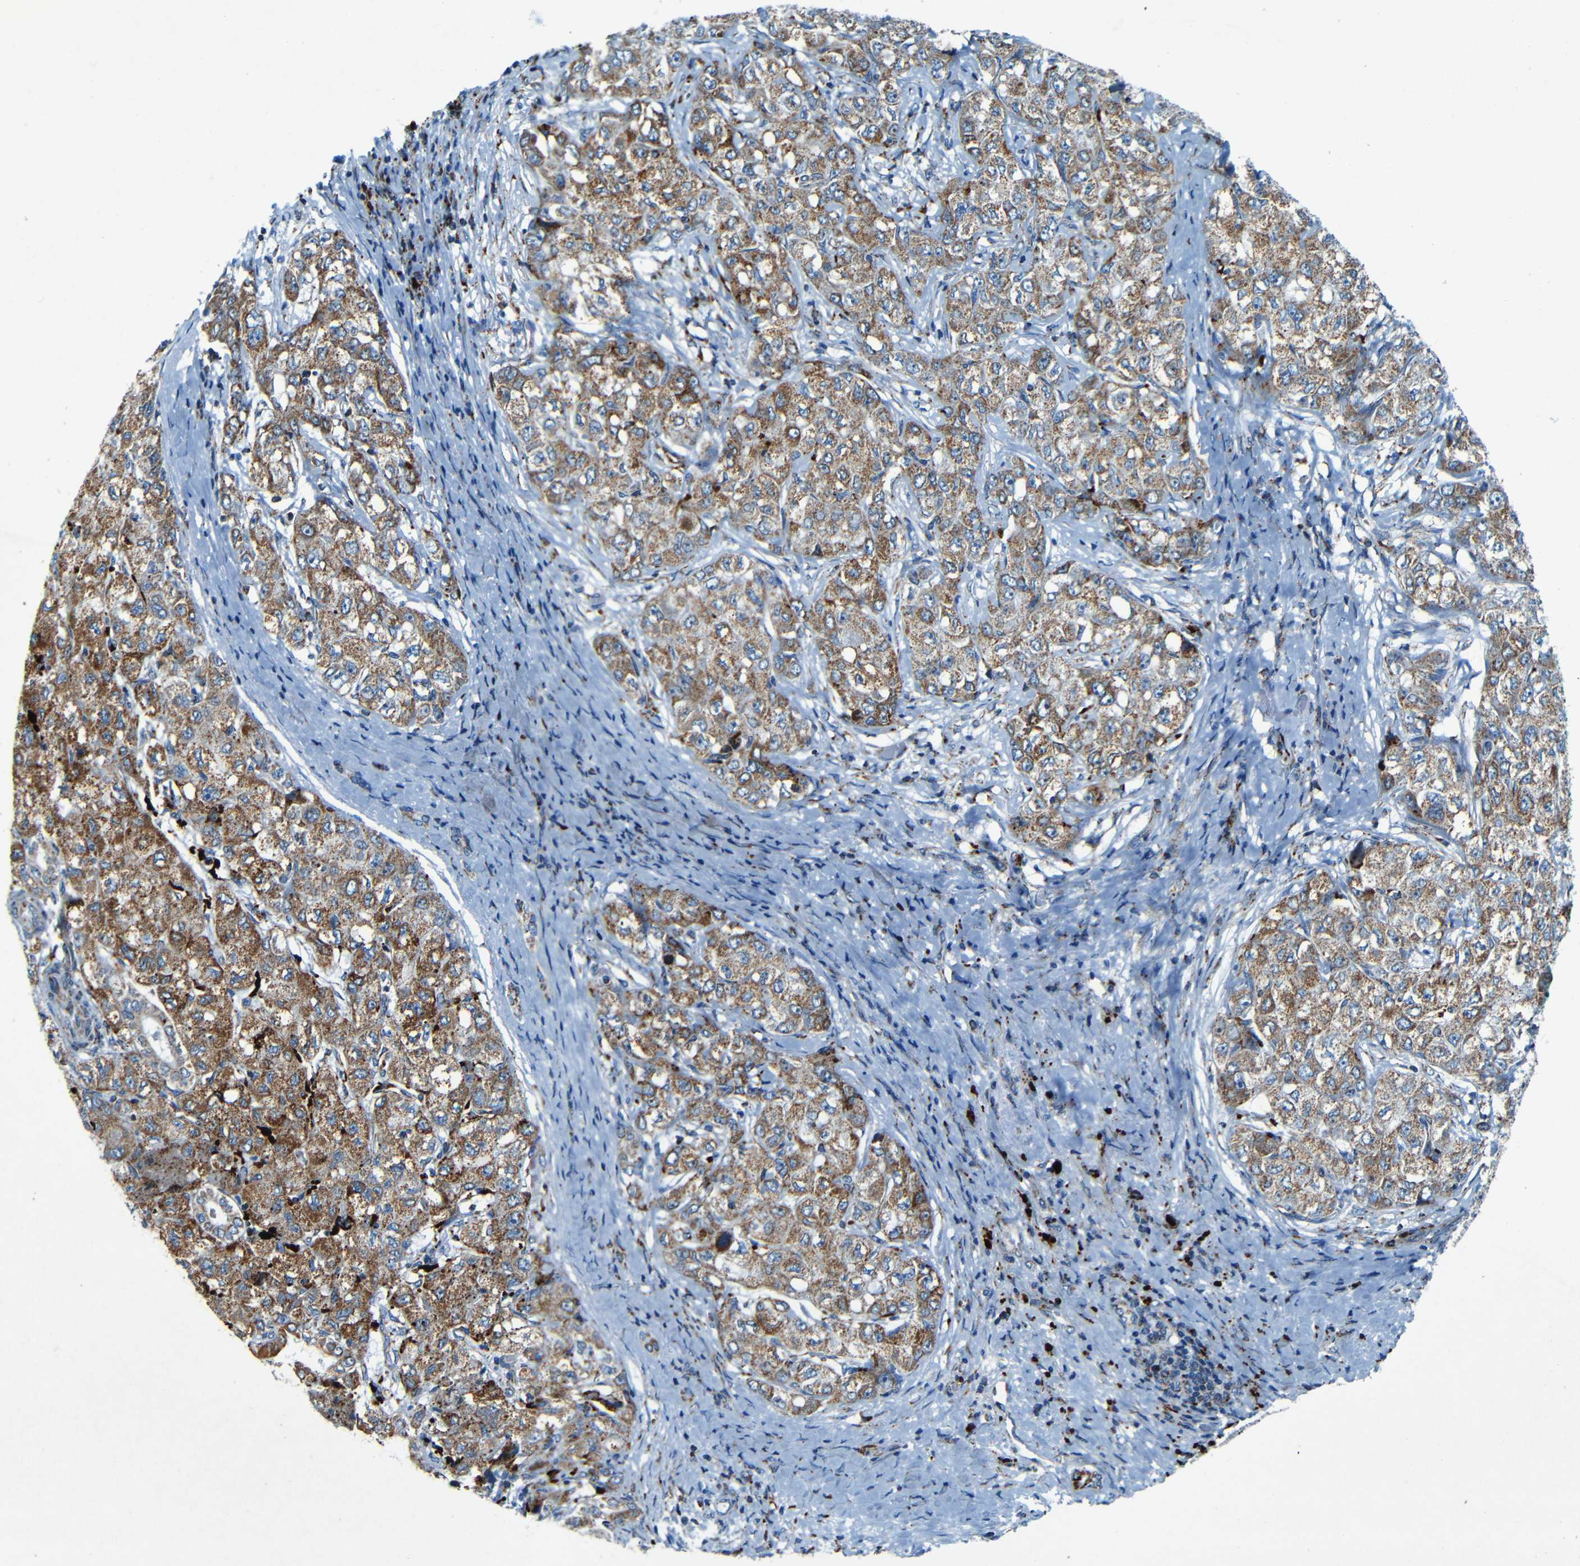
{"staining": {"intensity": "moderate", "quantity": ">75%", "location": "cytoplasmic/membranous"}, "tissue": "liver cancer", "cell_type": "Tumor cells", "image_type": "cancer", "snomed": [{"axis": "morphology", "description": "Carcinoma, Hepatocellular, NOS"}, {"axis": "topography", "description": "Liver"}], "caption": "This micrograph reveals IHC staining of hepatocellular carcinoma (liver), with medium moderate cytoplasmic/membranous expression in about >75% of tumor cells.", "gene": "WSCD2", "patient": {"sex": "male", "age": 80}}